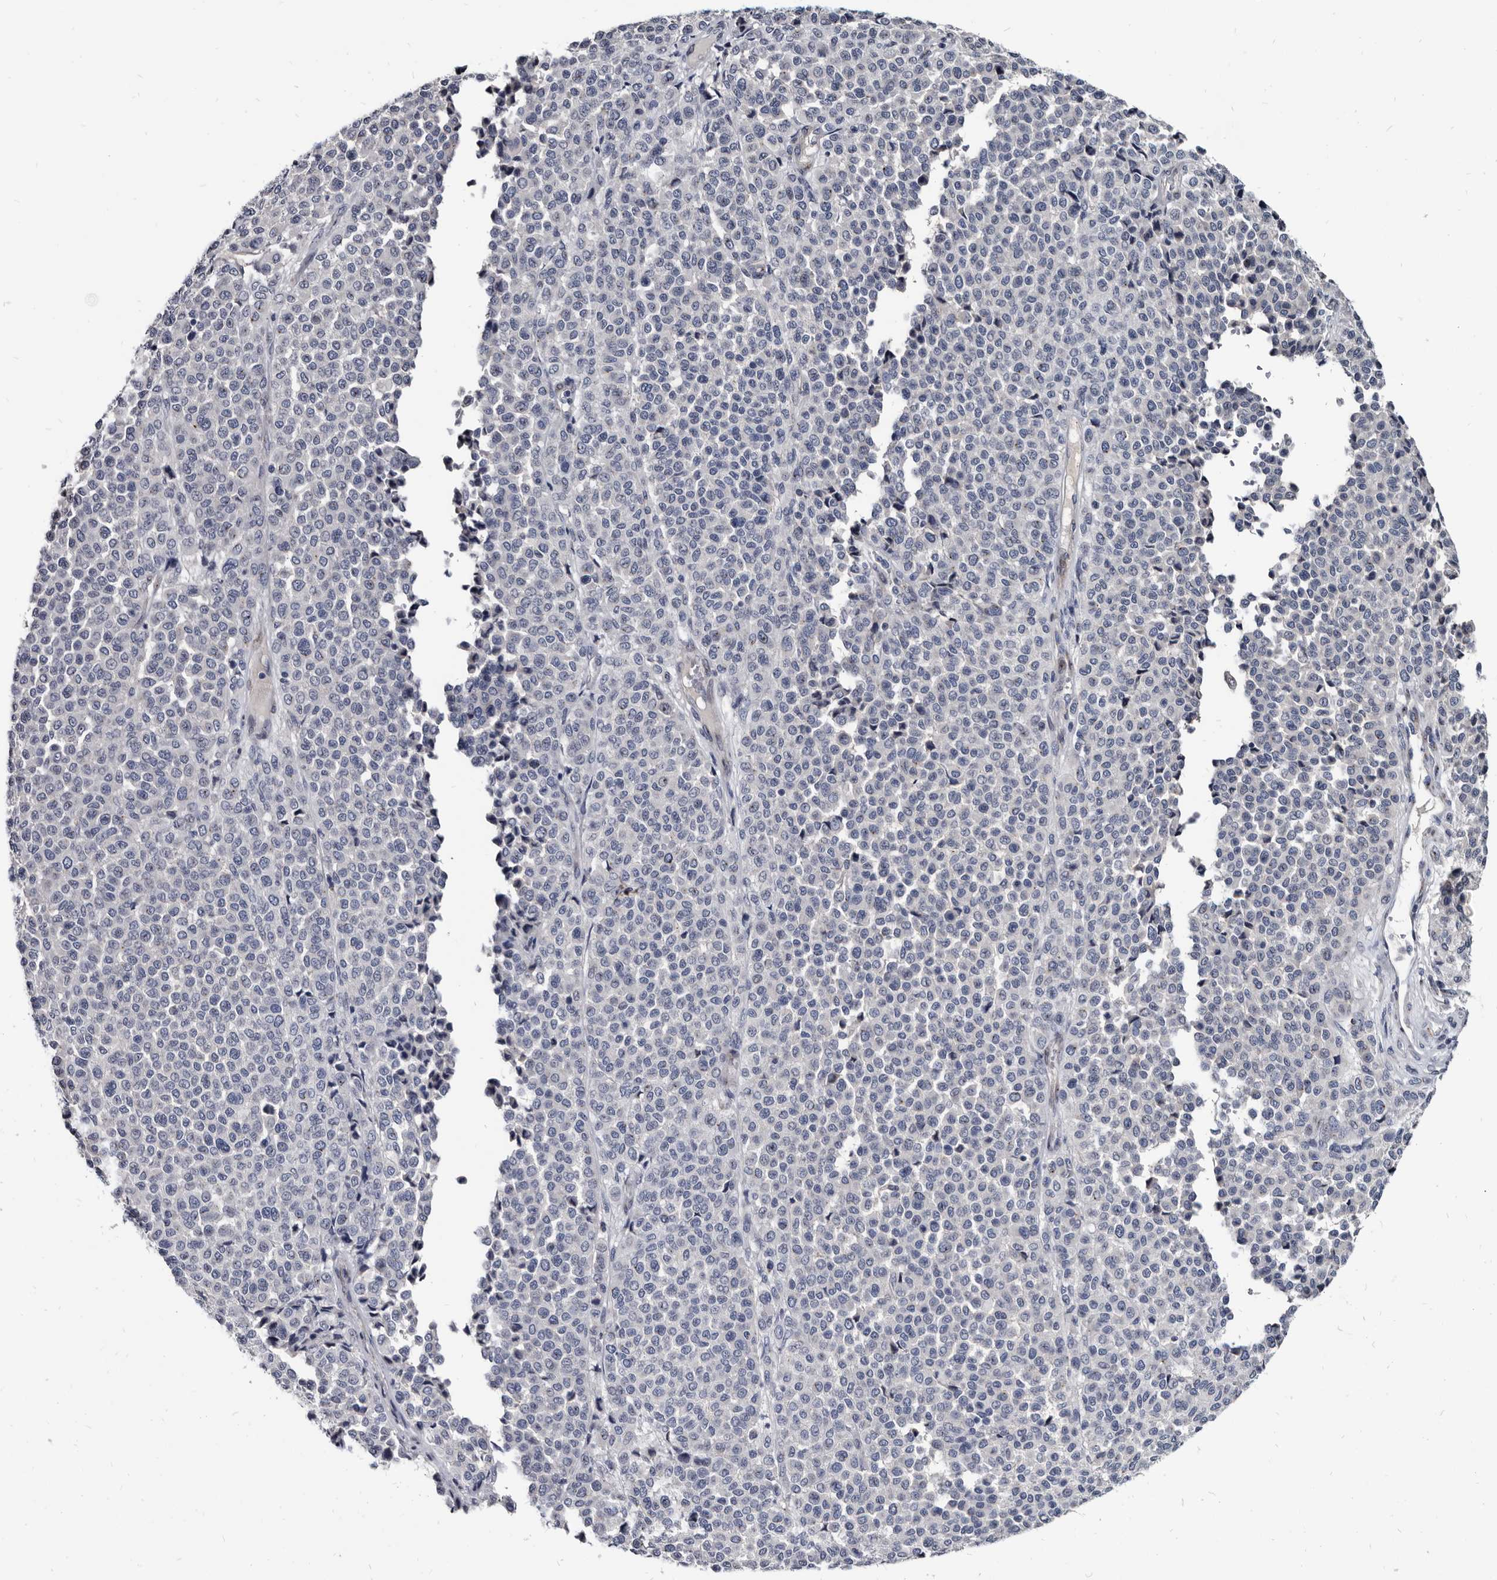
{"staining": {"intensity": "negative", "quantity": "none", "location": "none"}, "tissue": "melanoma", "cell_type": "Tumor cells", "image_type": "cancer", "snomed": [{"axis": "morphology", "description": "Malignant melanoma, Metastatic site"}, {"axis": "topography", "description": "Pancreas"}], "caption": "Tumor cells are negative for protein expression in human malignant melanoma (metastatic site).", "gene": "PRSS8", "patient": {"sex": "female", "age": 30}}